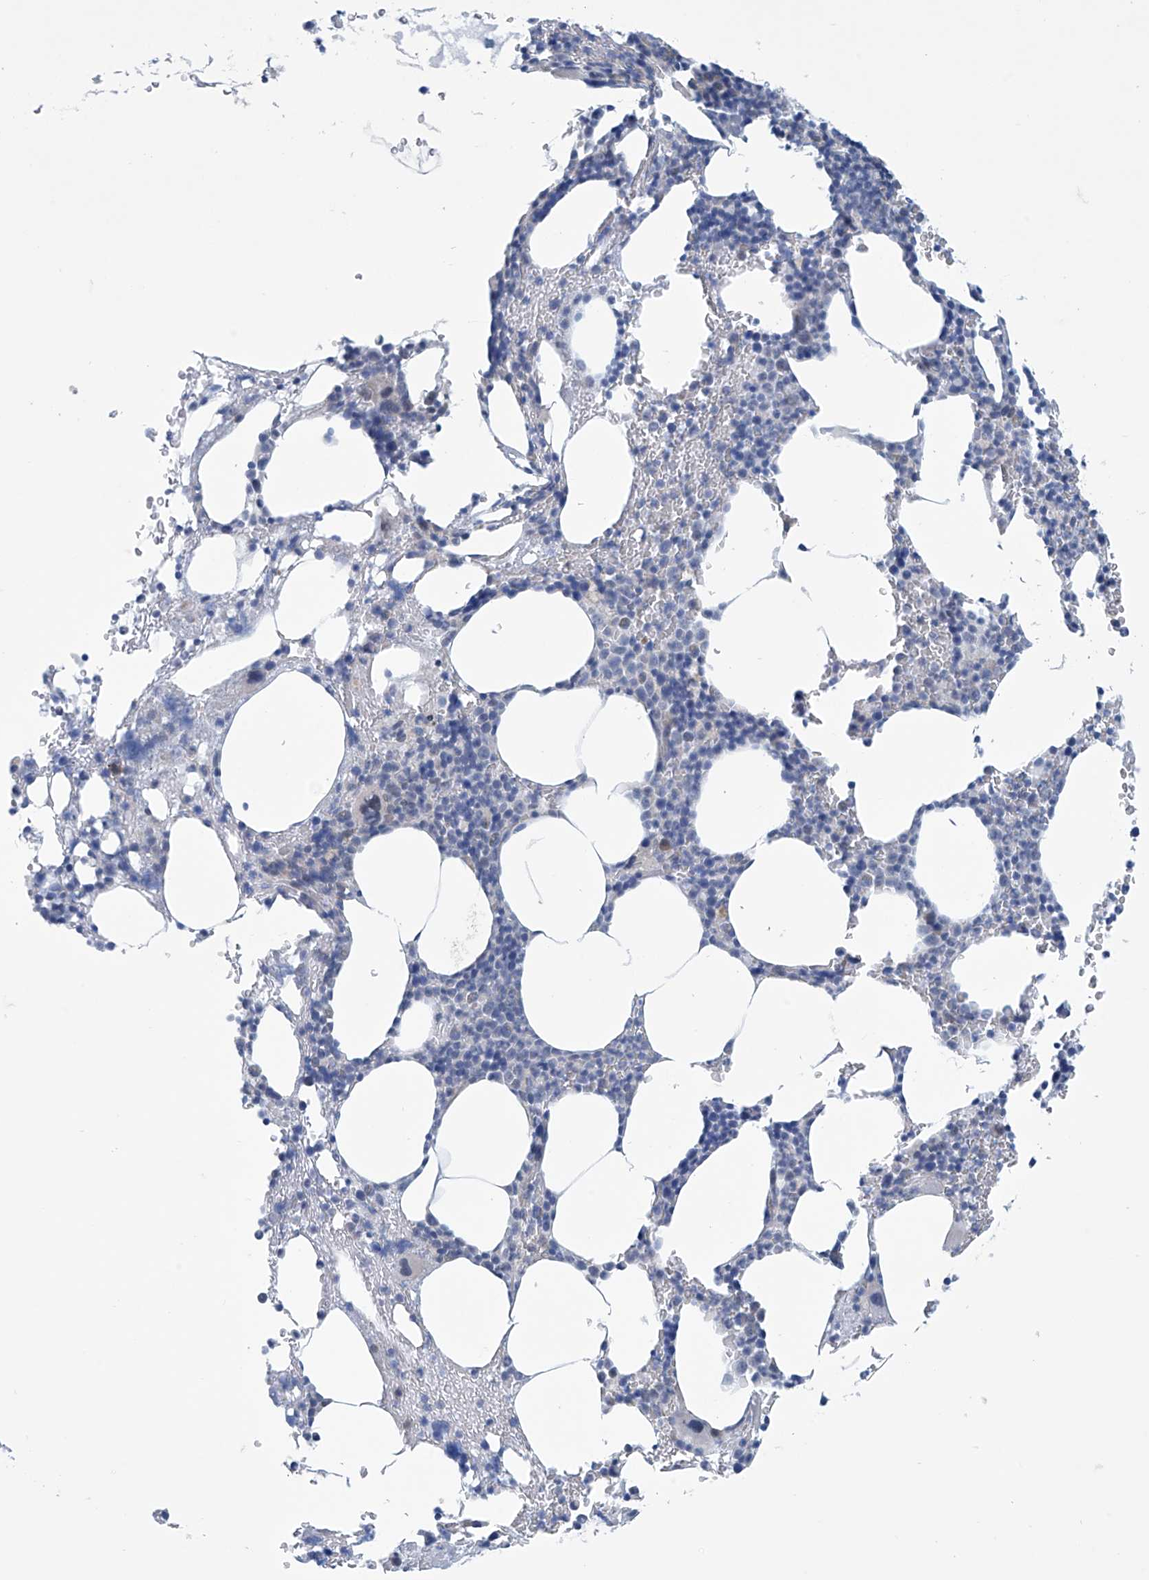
{"staining": {"intensity": "negative", "quantity": "none", "location": "none"}, "tissue": "bone marrow", "cell_type": "Hematopoietic cells", "image_type": "normal", "snomed": [{"axis": "morphology", "description": "Normal tissue, NOS"}, {"axis": "topography", "description": "Bone marrow"}], "caption": "High power microscopy micrograph of an immunohistochemistry micrograph of unremarkable bone marrow, revealing no significant staining in hematopoietic cells.", "gene": "SLC35A5", "patient": {"sex": "male"}}